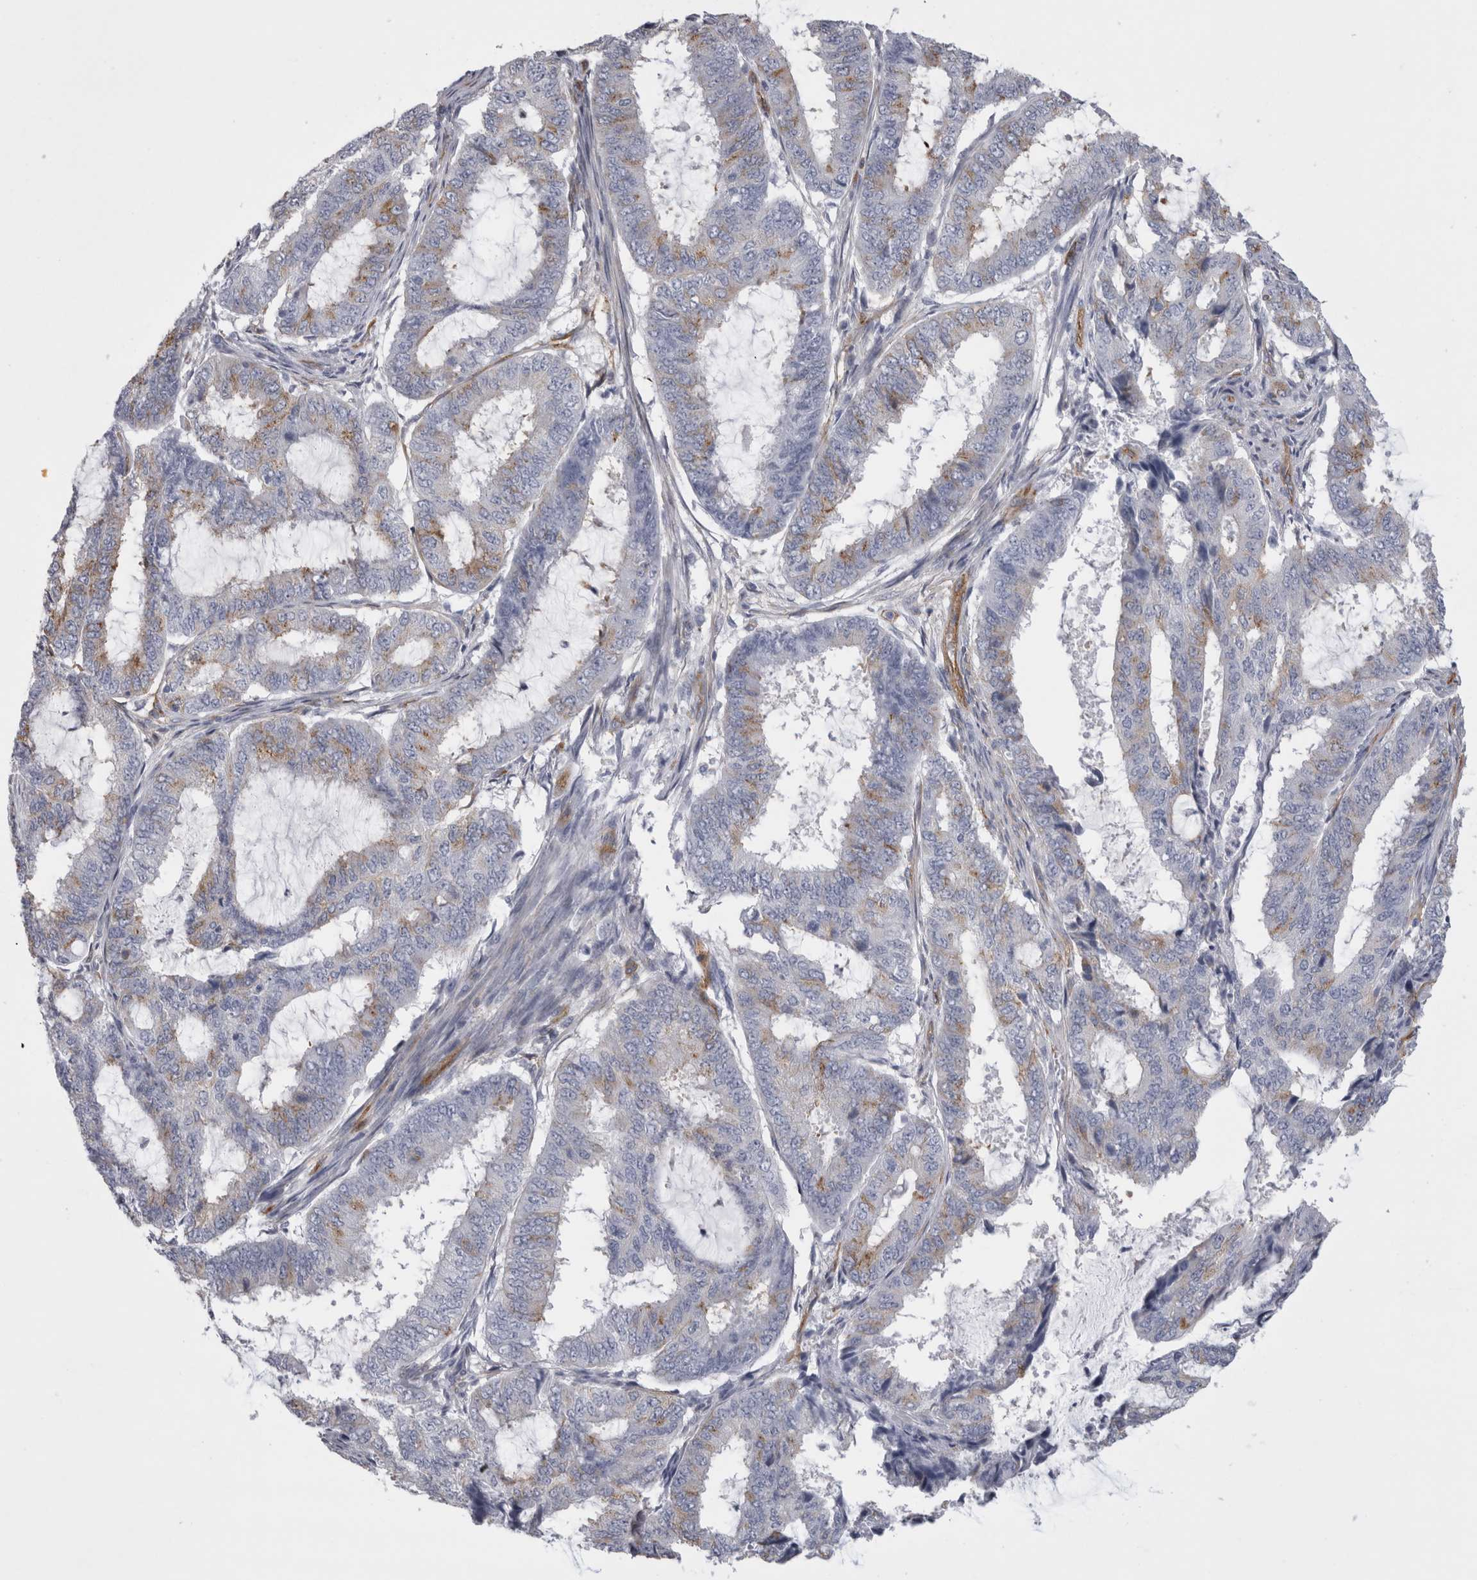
{"staining": {"intensity": "moderate", "quantity": "<25%", "location": "cytoplasmic/membranous"}, "tissue": "endometrial cancer", "cell_type": "Tumor cells", "image_type": "cancer", "snomed": [{"axis": "morphology", "description": "Adenocarcinoma, NOS"}, {"axis": "topography", "description": "Endometrium"}], "caption": "This photomicrograph displays immunohistochemistry (IHC) staining of endometrial cancer, with low moderate cytoplasmic/membranous positivity in approximately <25% of tumor cells.", "gene": "ATXN3", "patient": {"sex": "female", "age": 51}}